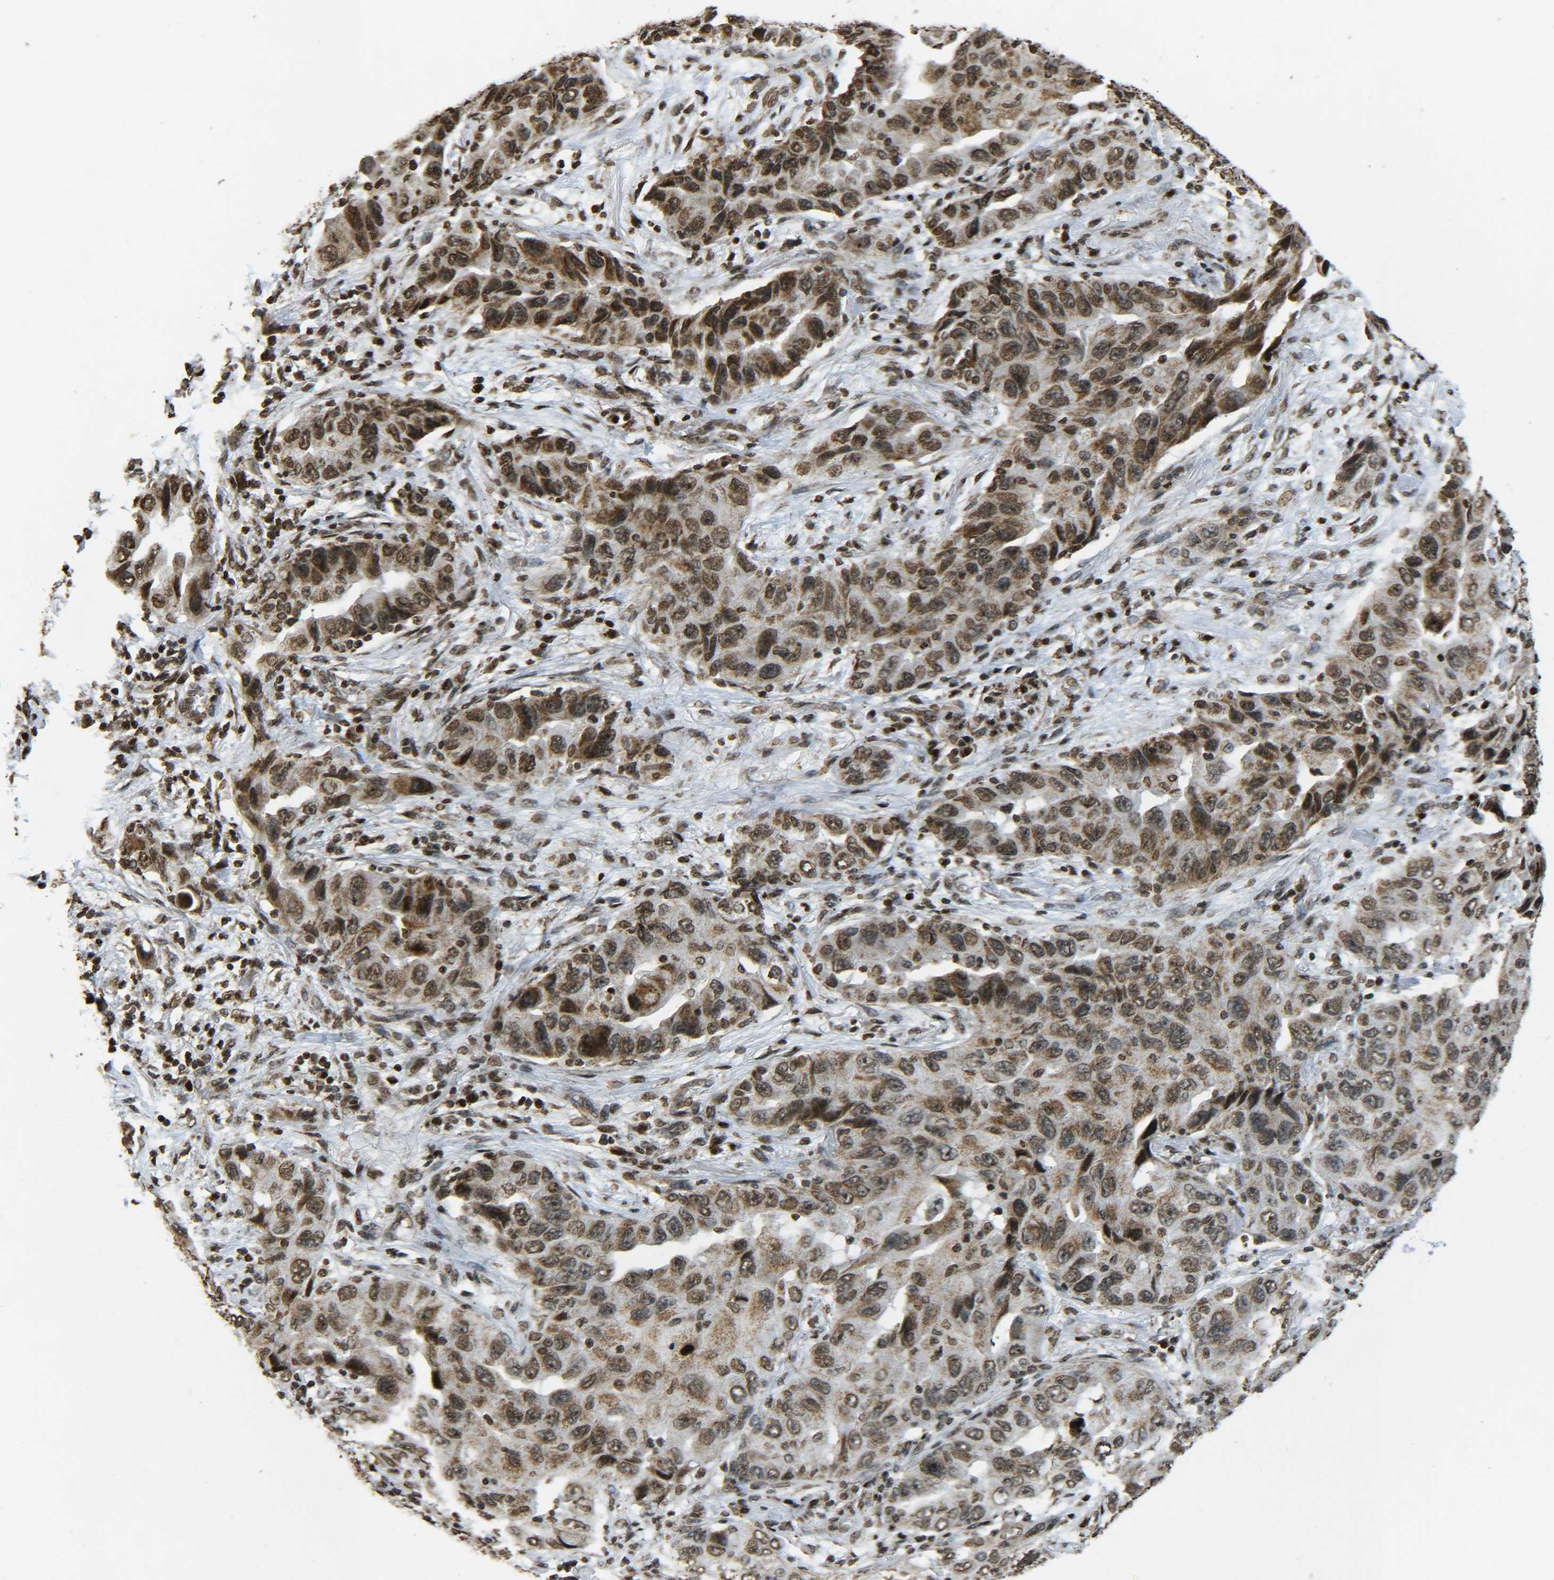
{"staining": {"intensity": "moderate", "quantity": ">75%", "location": "cytoplasmic/membranous,nuclear"}, "tissue": "lung cancer", "cell_type": "Tumor cells", "image_type": "cancer", "snomed": [{"axis": "morphology", "description": "Adenocarcinoma, NOS"}, {"axis": "topography", "description": "Lung"}], "caption": "IHC (DAB) staining of lung adenocarcinoma demonstrates moderate cytoplasmic/membranous and nuclear protein expression in about >75% of tumor cells. The staining was performed using DAB (3,3'-diaminobenzidine) to visualize the protein expression in brown, while the nuclei were stained in blue with hematoxylin (Magnification: 20x).", "gene": "NEUROG2", "patient": {"sex": "female", "age": 65}}